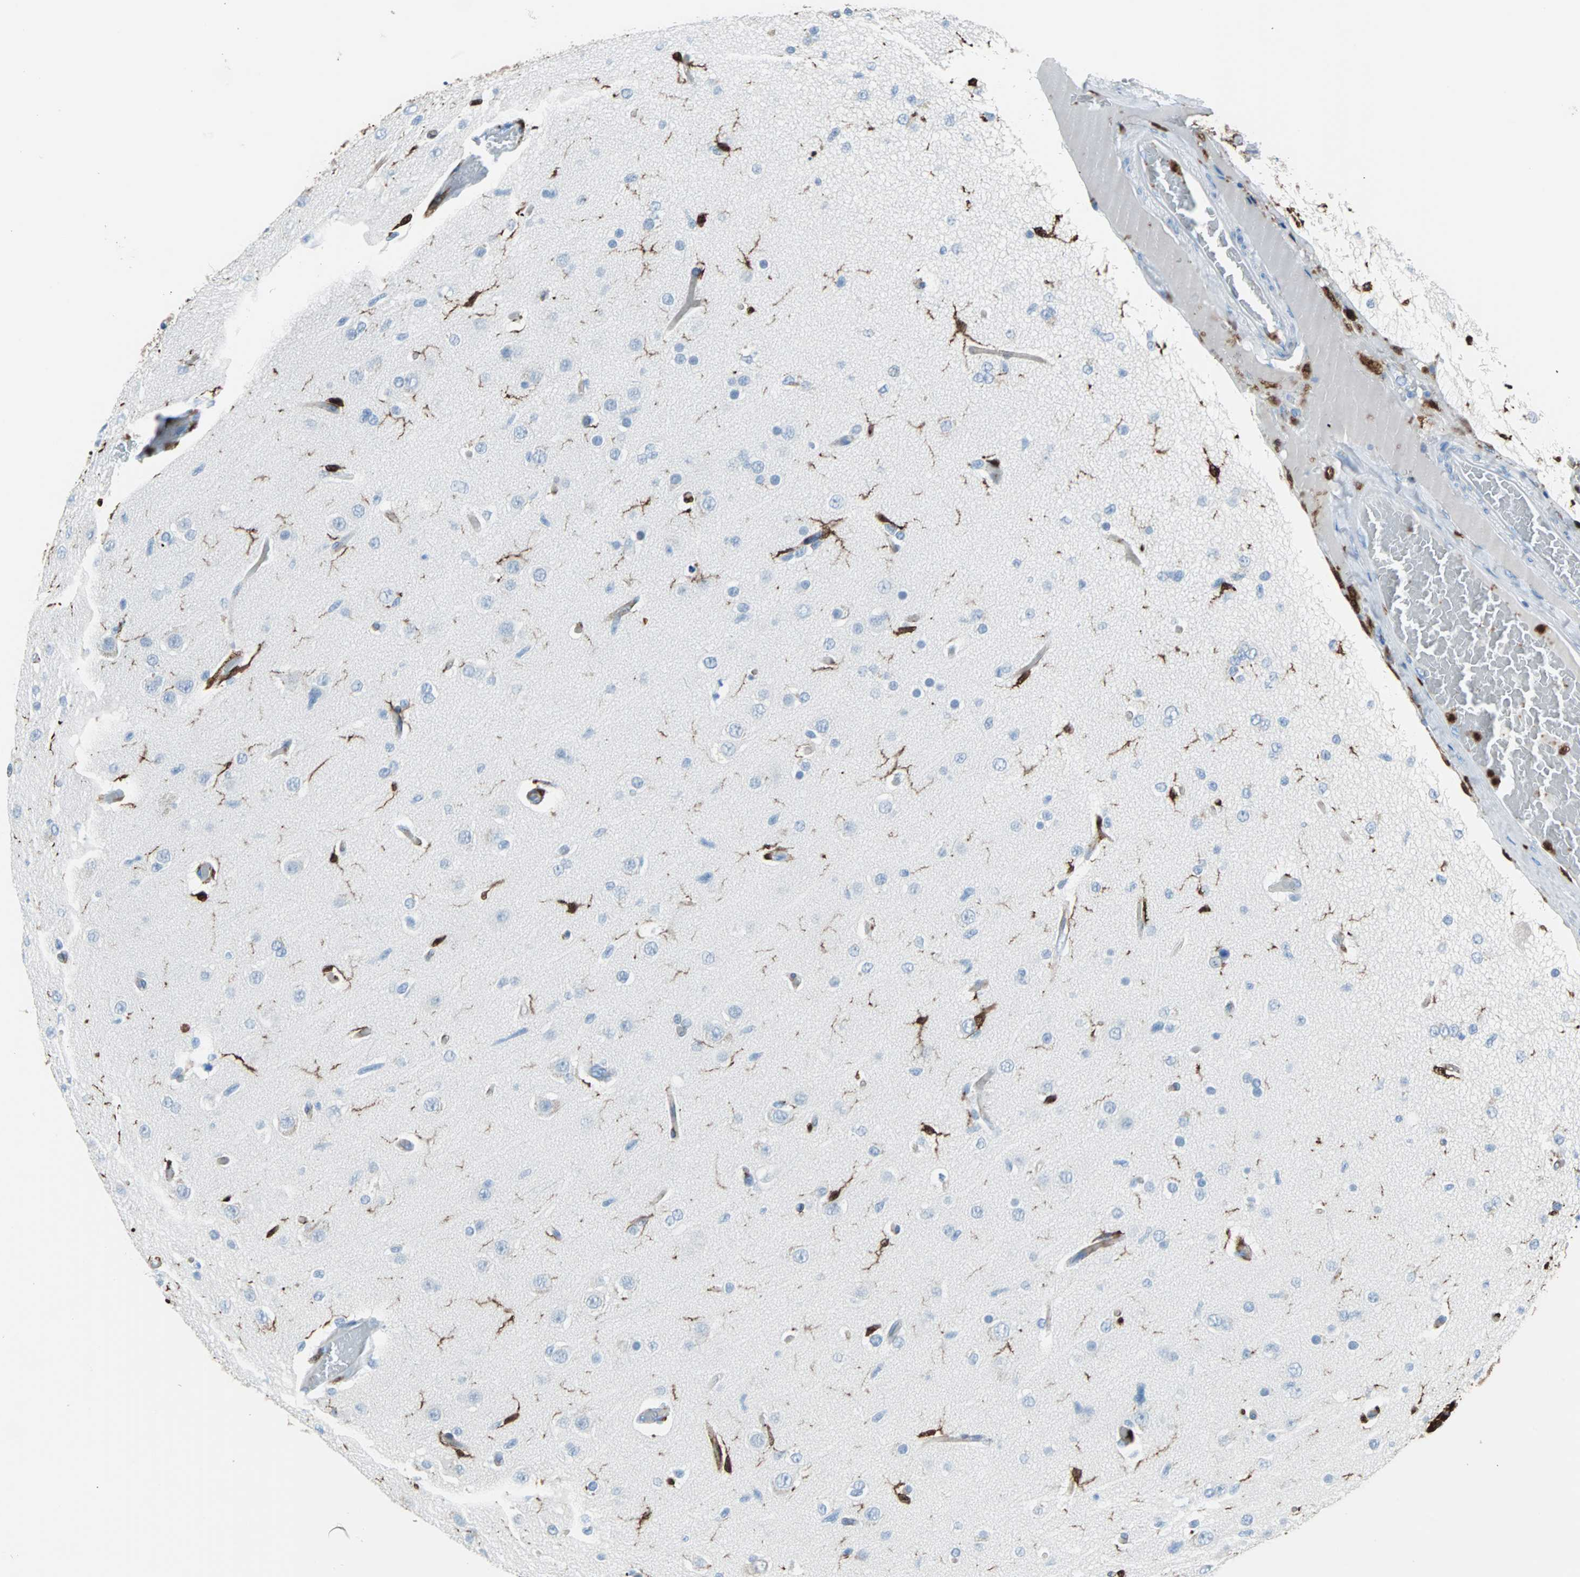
{"staining": {"intensity": "negative", "quantity": "none", "location": "none"}, "tissue": "glioma", "cell_type": "Tumor cells", "image_type": "cancer", "snomed": [{"axis": "morphology", "description": "Glioma, malignant, High grade"}, {"axis": "topography", "description": "Brain"}], "caption": "Glioma was stained to show a protein in brown. There is no significant staining in tumor cells. (Immunohistochemistry (ihc), brightfield microscopy, high magnification).", "gene": "SYK", "patient": {"sex": "male", "age": 33}}